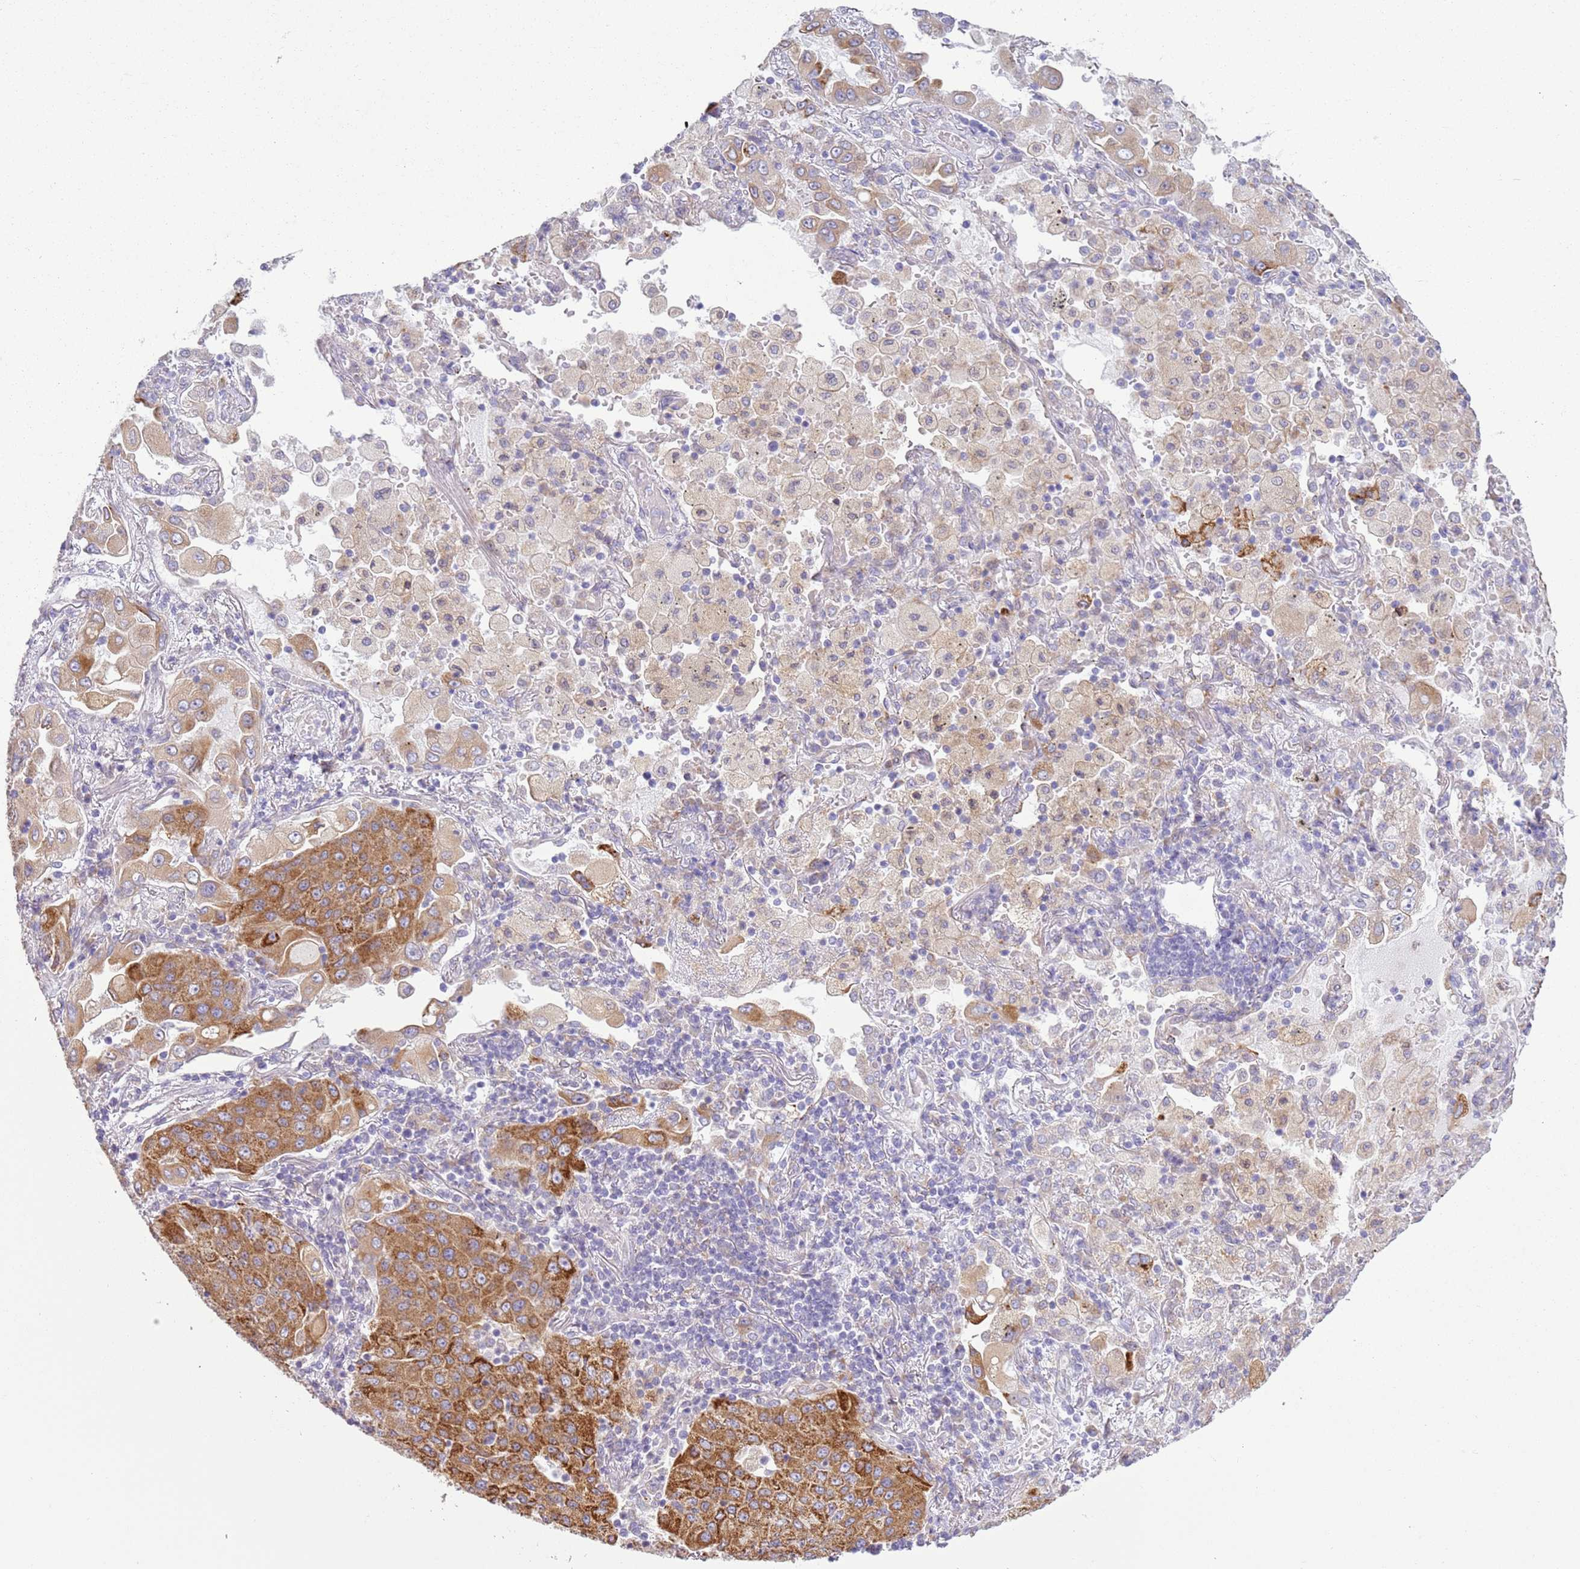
{"staining": {"intensity": "moderate", "quantity": ">75%", "location": "cytoplasmic/membranous"}, "tissue": "lung cancer", "cell_type": "Tumor cells", "image_type": "cancer", "snomed": [{"axis": "morphology", "description": "Squamous cell carcinoma, NOS"}, {"axis": "topography", "description": "Lung"}], "caption": "This is a photomicrograph of immunohistochemistry (IHC) staining of lung cancer, which shows moderate staining in the cytoplasmic/membranous of tumor cells.", "gene": "OAF", "patient": {"sex": "male", "age": 74}}